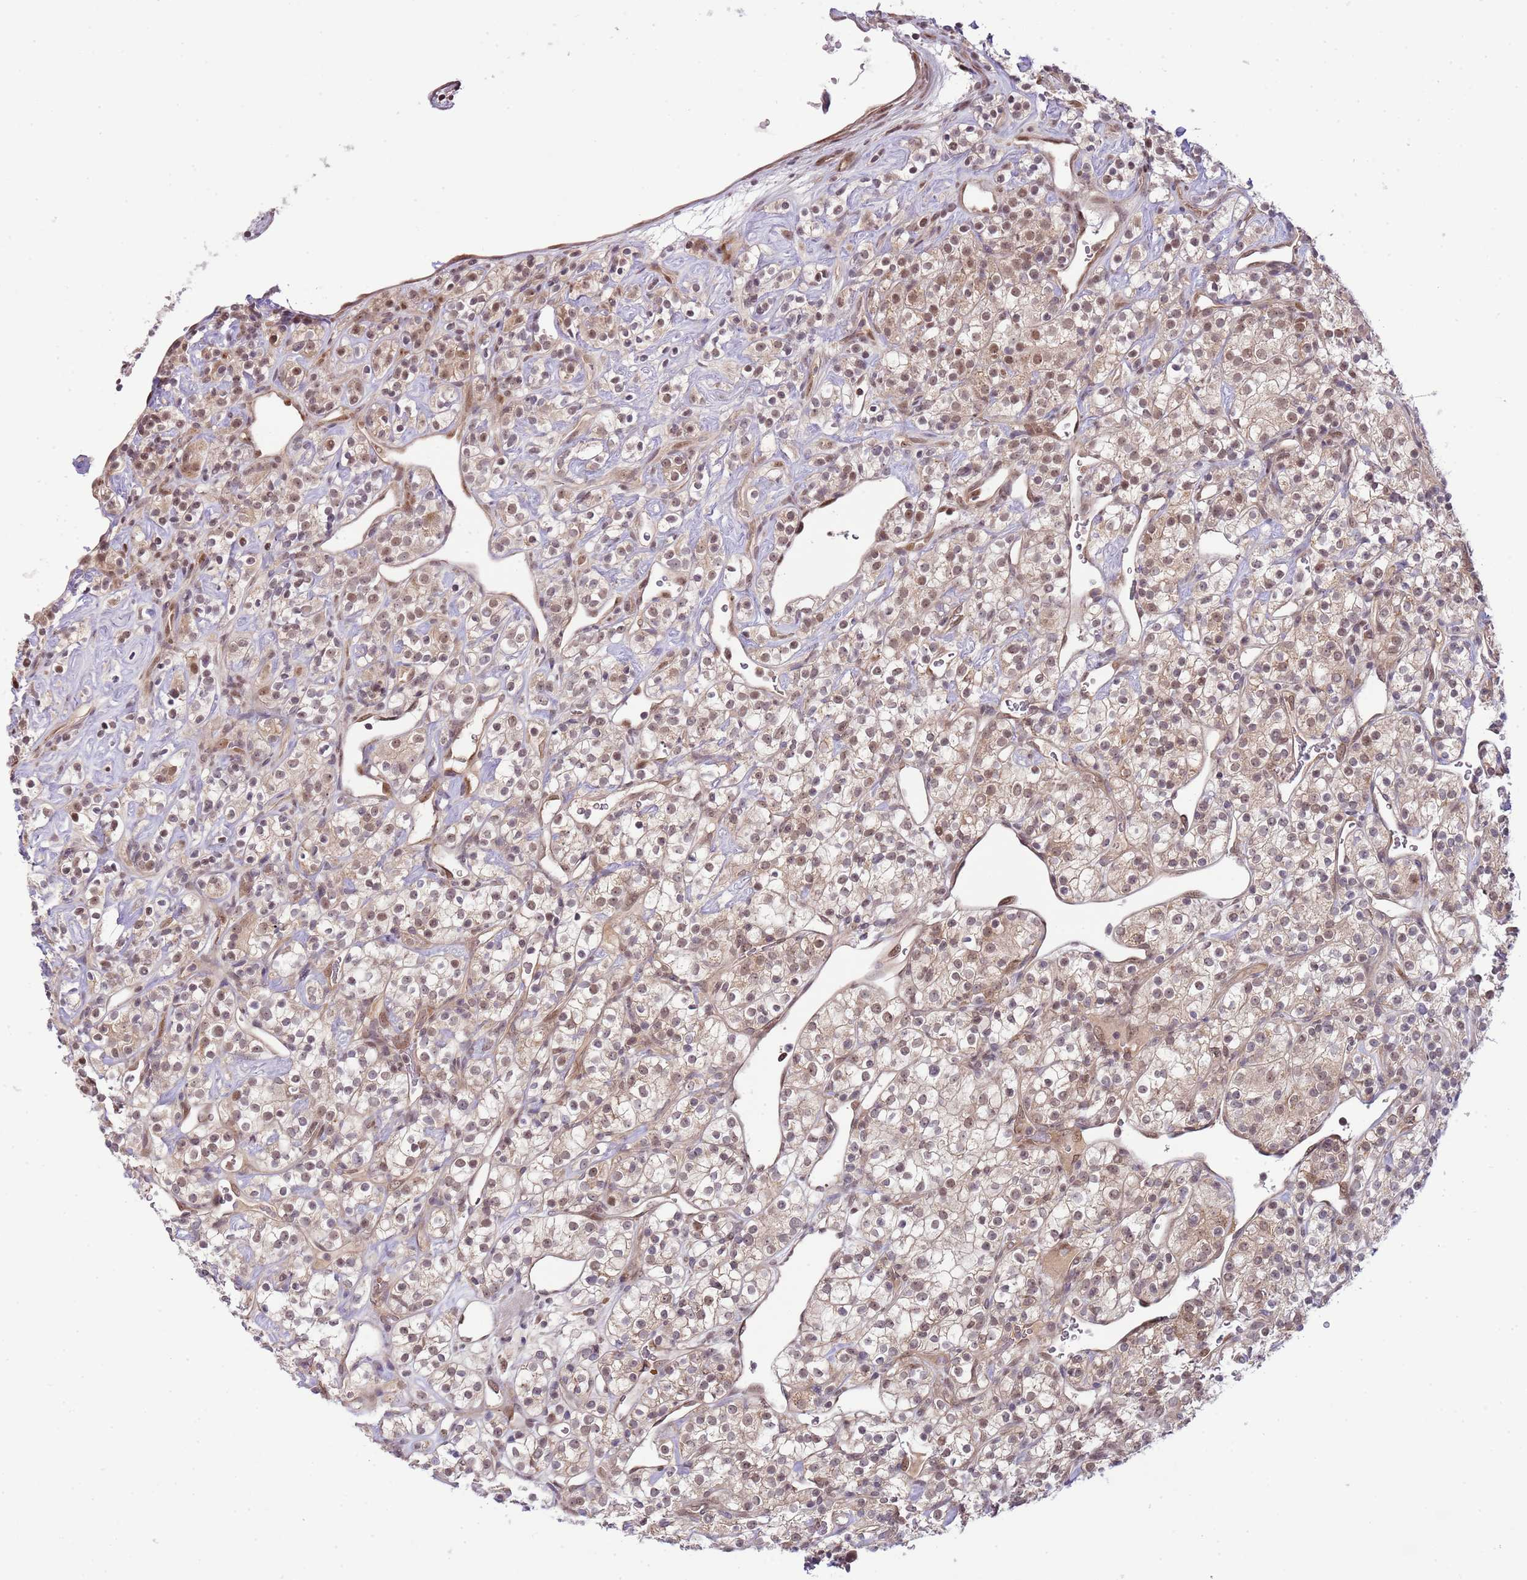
{"staining": {"intensity": "weak", "quantity": "25%-75%", "location": "cytoplasmic/membranous,nuclear"}, "tissue": "renal cancer", "cell_type": "Tumor cells", "image_type": "cancer", "snomed": [{"axis": "morphology", "description": "Adenocarcinoma, NOS"}, {"axis": "topography", "description": "Kidney"}], "caption": "The immunohistochemical stain labels weak cytoplasmic/membranous and nuclear positivity in tumor cells of renal cancer tissue. (DAB (3,3'-diaminobenzidine) IHC with brightfield microscopy, high magnification).", "gene": "CHD1", "patient": {"sex": "male", "age": 77}}